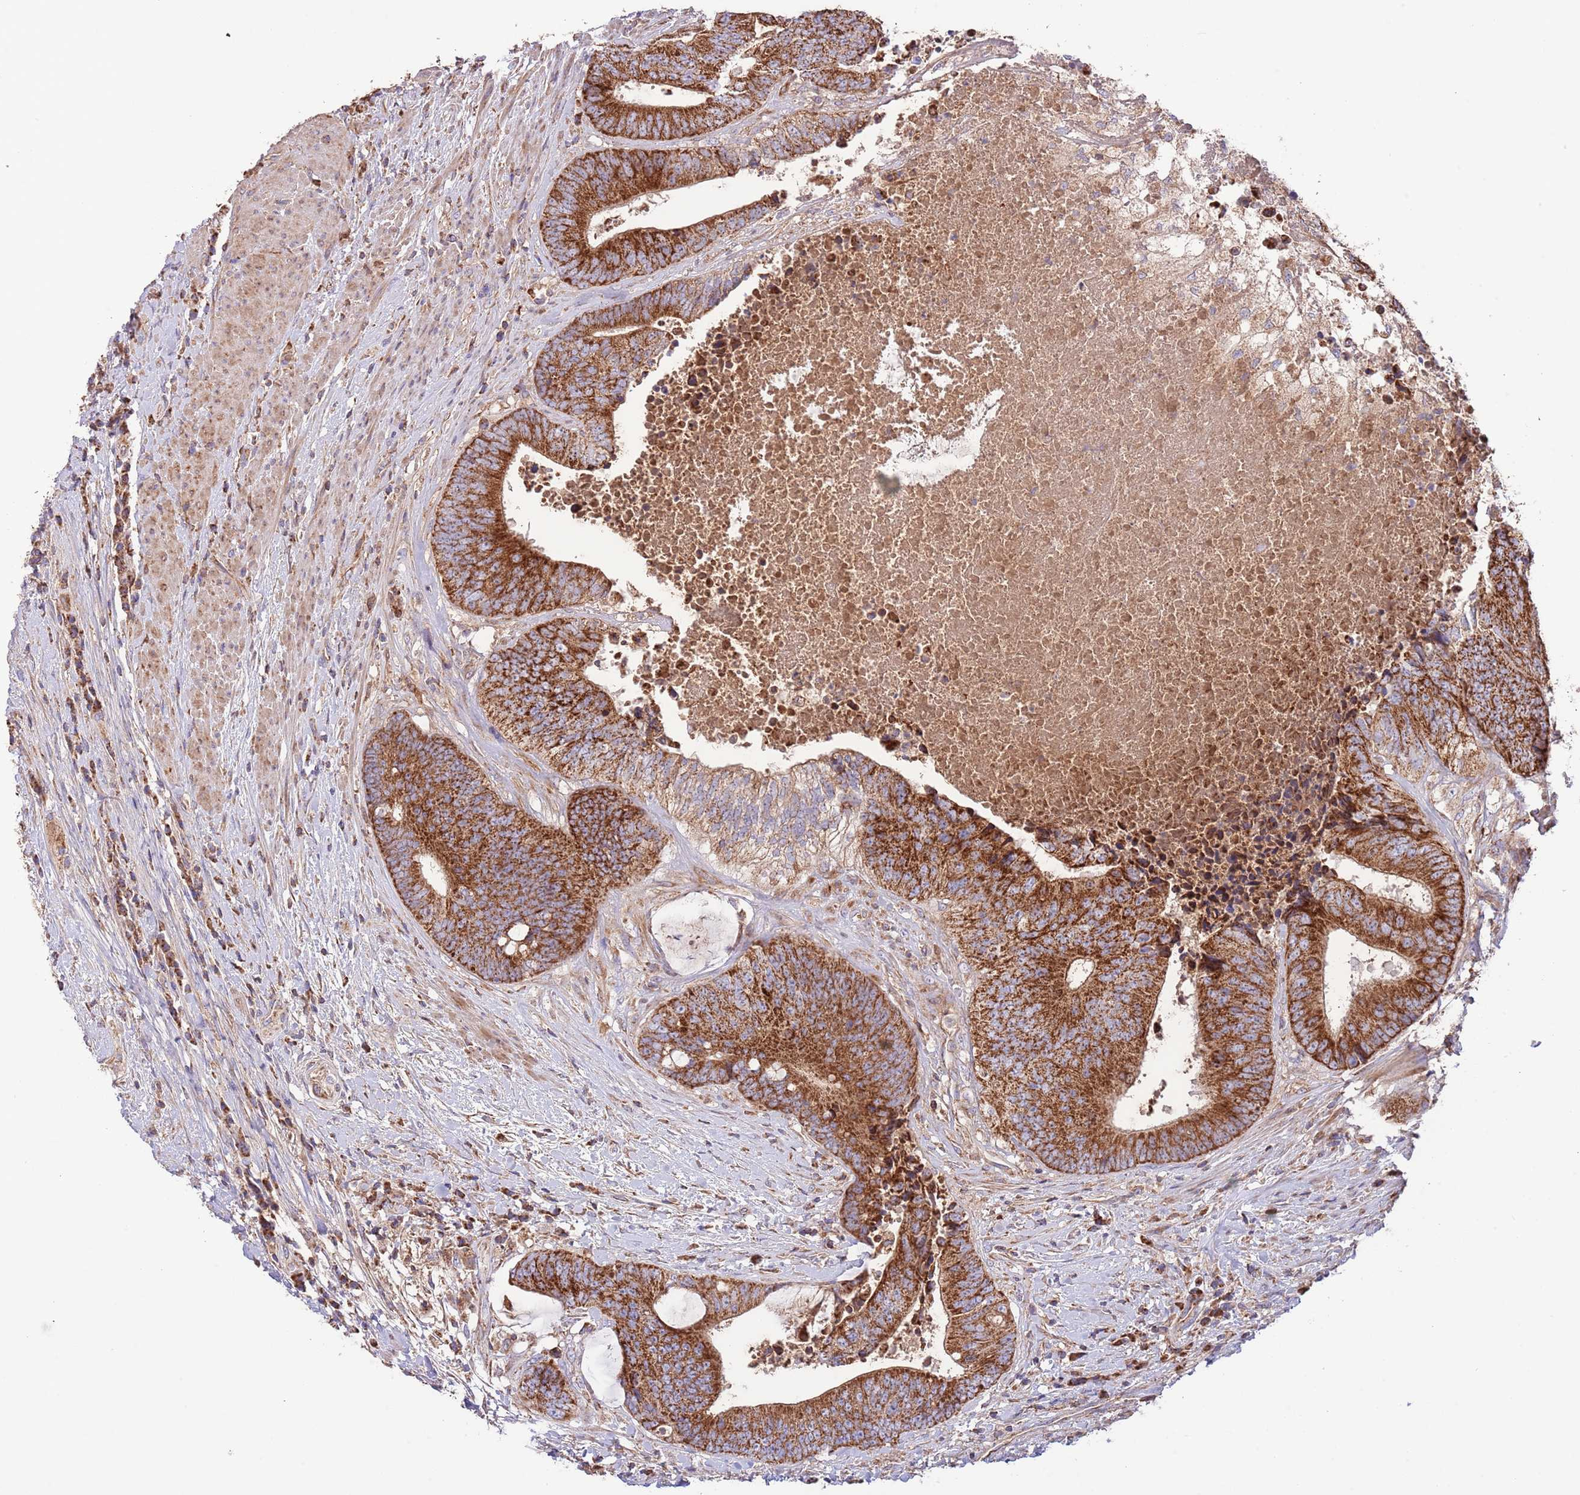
{"staining": {"intensity": "strong", "quantity": ">75%", "location": "cytoplasmic/membranous"}, "tissue": "colorectal cancer", "cell_type": "Tumor cells", "image_type": "cancer", "snomed": [{"axis": "morphology", "description": "Adenocarcinoma, NOS"}, {"axis": "topography", "description": "Rectum"}], "caption": "Immunohistochemistry of colorectal cancer reveals high levels of strong cytoplasmic/membranous expression in approximately >75% of tumor cells.", "gene": "DNAJA3", "patient": {"sex": "male", "age": 72}}